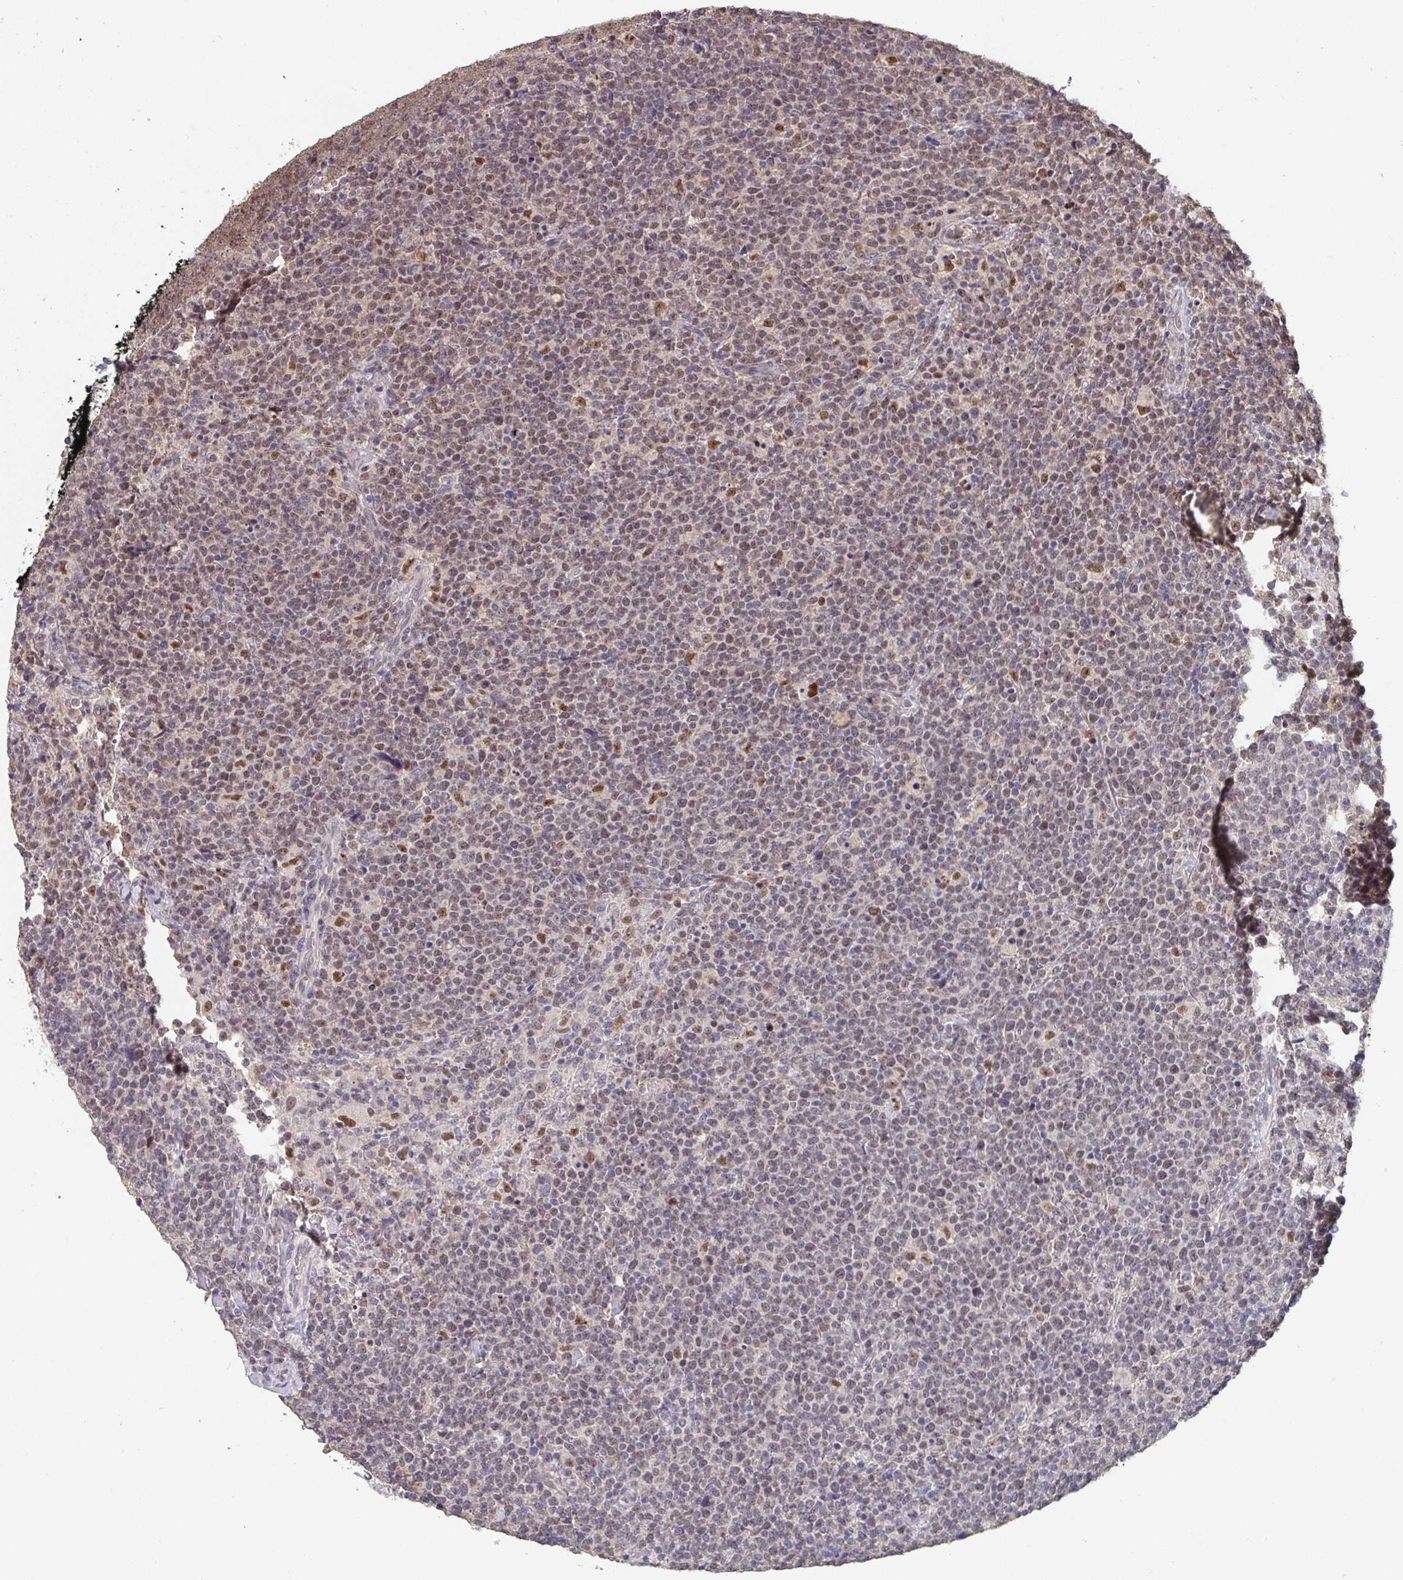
{"staining": {"intensity": "weak", "quantity": "25%-75%", "location": "nuclear"}, "tissue": "lymphoma", "cell_type": "Tumor cells", "image_type": "cancer", "snomed": [{"axis": "morphology", "description": "Malignant lymphoma, non-Hodgkin's type, High grade"}, {"axis": "topography", "description": "Lymph node"}], "caption": "Immunohistochemical staining of human malignant lymphoma, non-Hodgkin's type (high-grade) exhibits low levels of weak nuclear positivity in about 25%-75% of tumor cells.", "gene": "LIX1", "patient": {"sex": "male", "age": 61}}